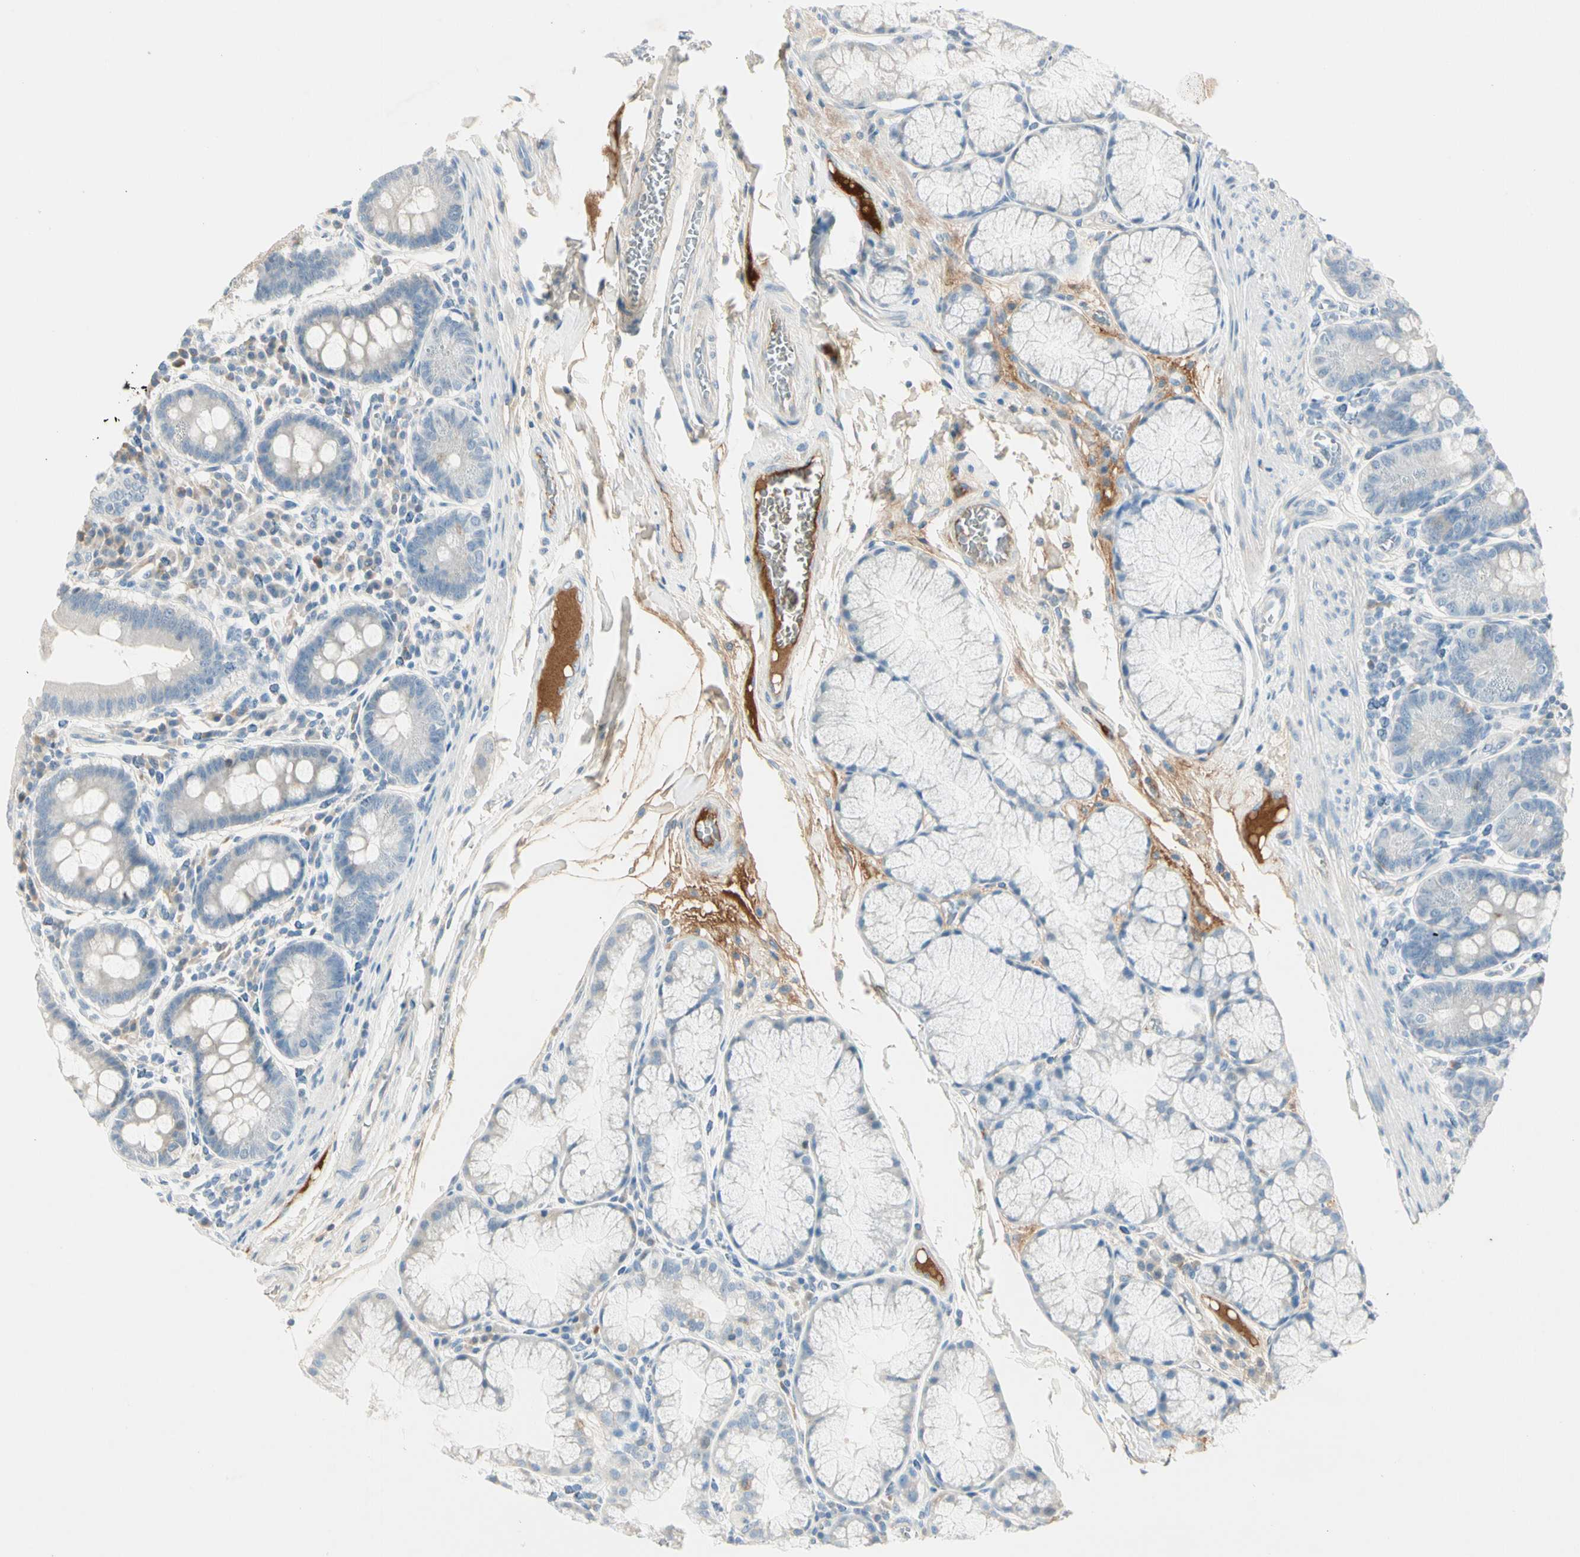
{"staining": {"intensity": "negative", "quantity": "none", "location": "none"}, "tissue": "duodenum", "cell_type": "Glandular cells", "image_type": "normal", "snomed": [{"axis": "morphology", "description": "Normal tissue, NOS"}, {"axis": "topography", "description": "Duodenum"}], "caption": "Immunohistochemistry (IHC) micrograph of unremarkable duodenum: duodenum stained with DAB demonstrates no significant protein staining in glandular cells.", "gene": "SERPIND1", "patient": {"sex": "male", "age": 50}}